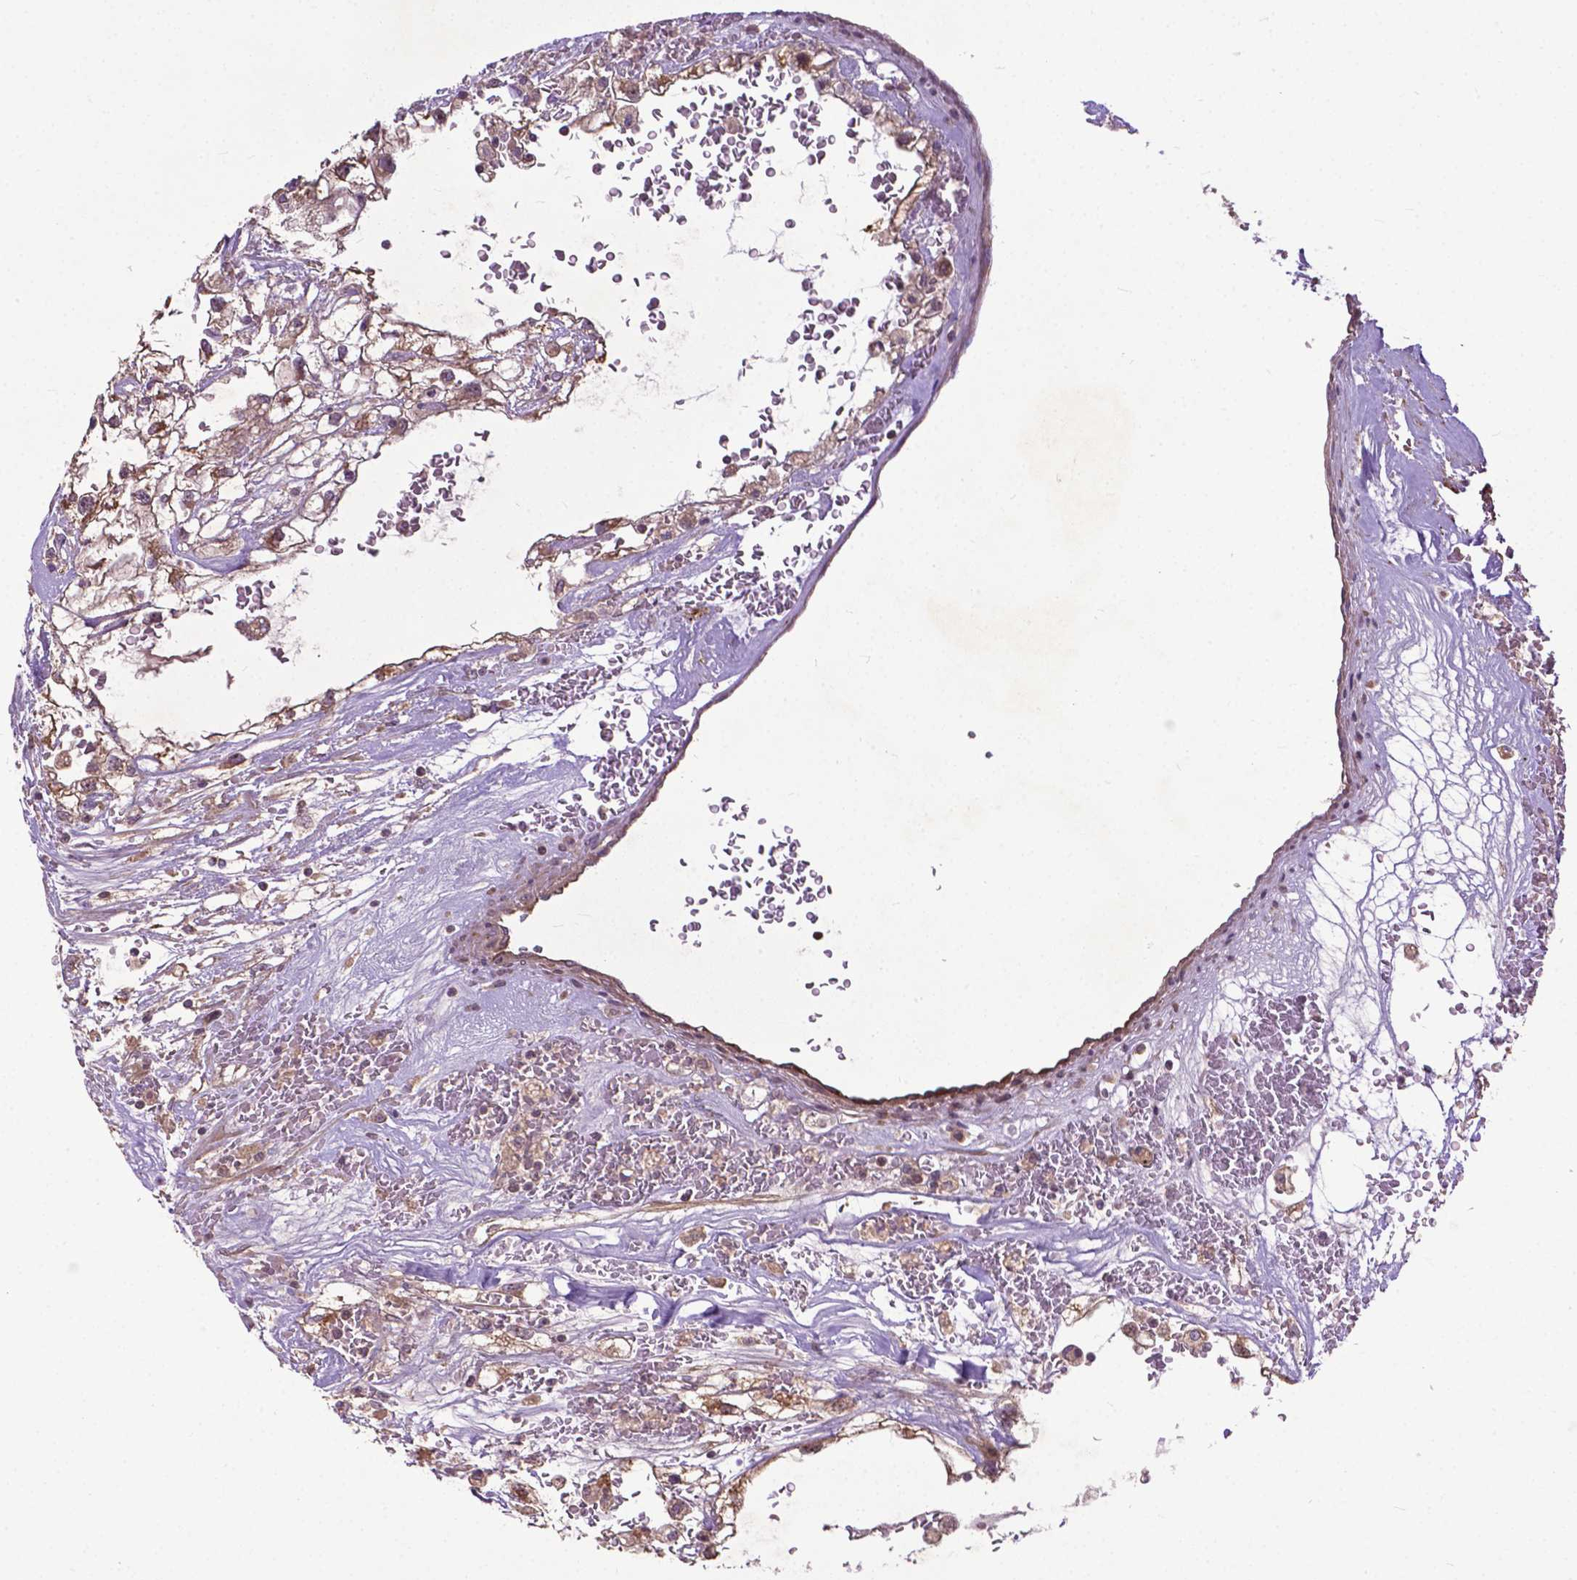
{"staining": {"intensity": "moderate", "quantity": ">75%", "location": "cytoplasmic/membranous,nuclear"}, "tissue": "renal cancer", "cell_type": "Tumor cells", "image_type": "cancer", "snomed": [{"axis": "morphology", "description": "Adenocarcinoma, NOS"}, {"axis": "topography", "description": "Kidney"}], "caption": "This is a photomicrograph of IHC staining of adenocarcinoma (renal), which shows moderate expression in the cytoplasmic/membranous and nuclear of tumor cells.", "gene": "PARP3", "patient": {"sex": "male", "age": 59}}